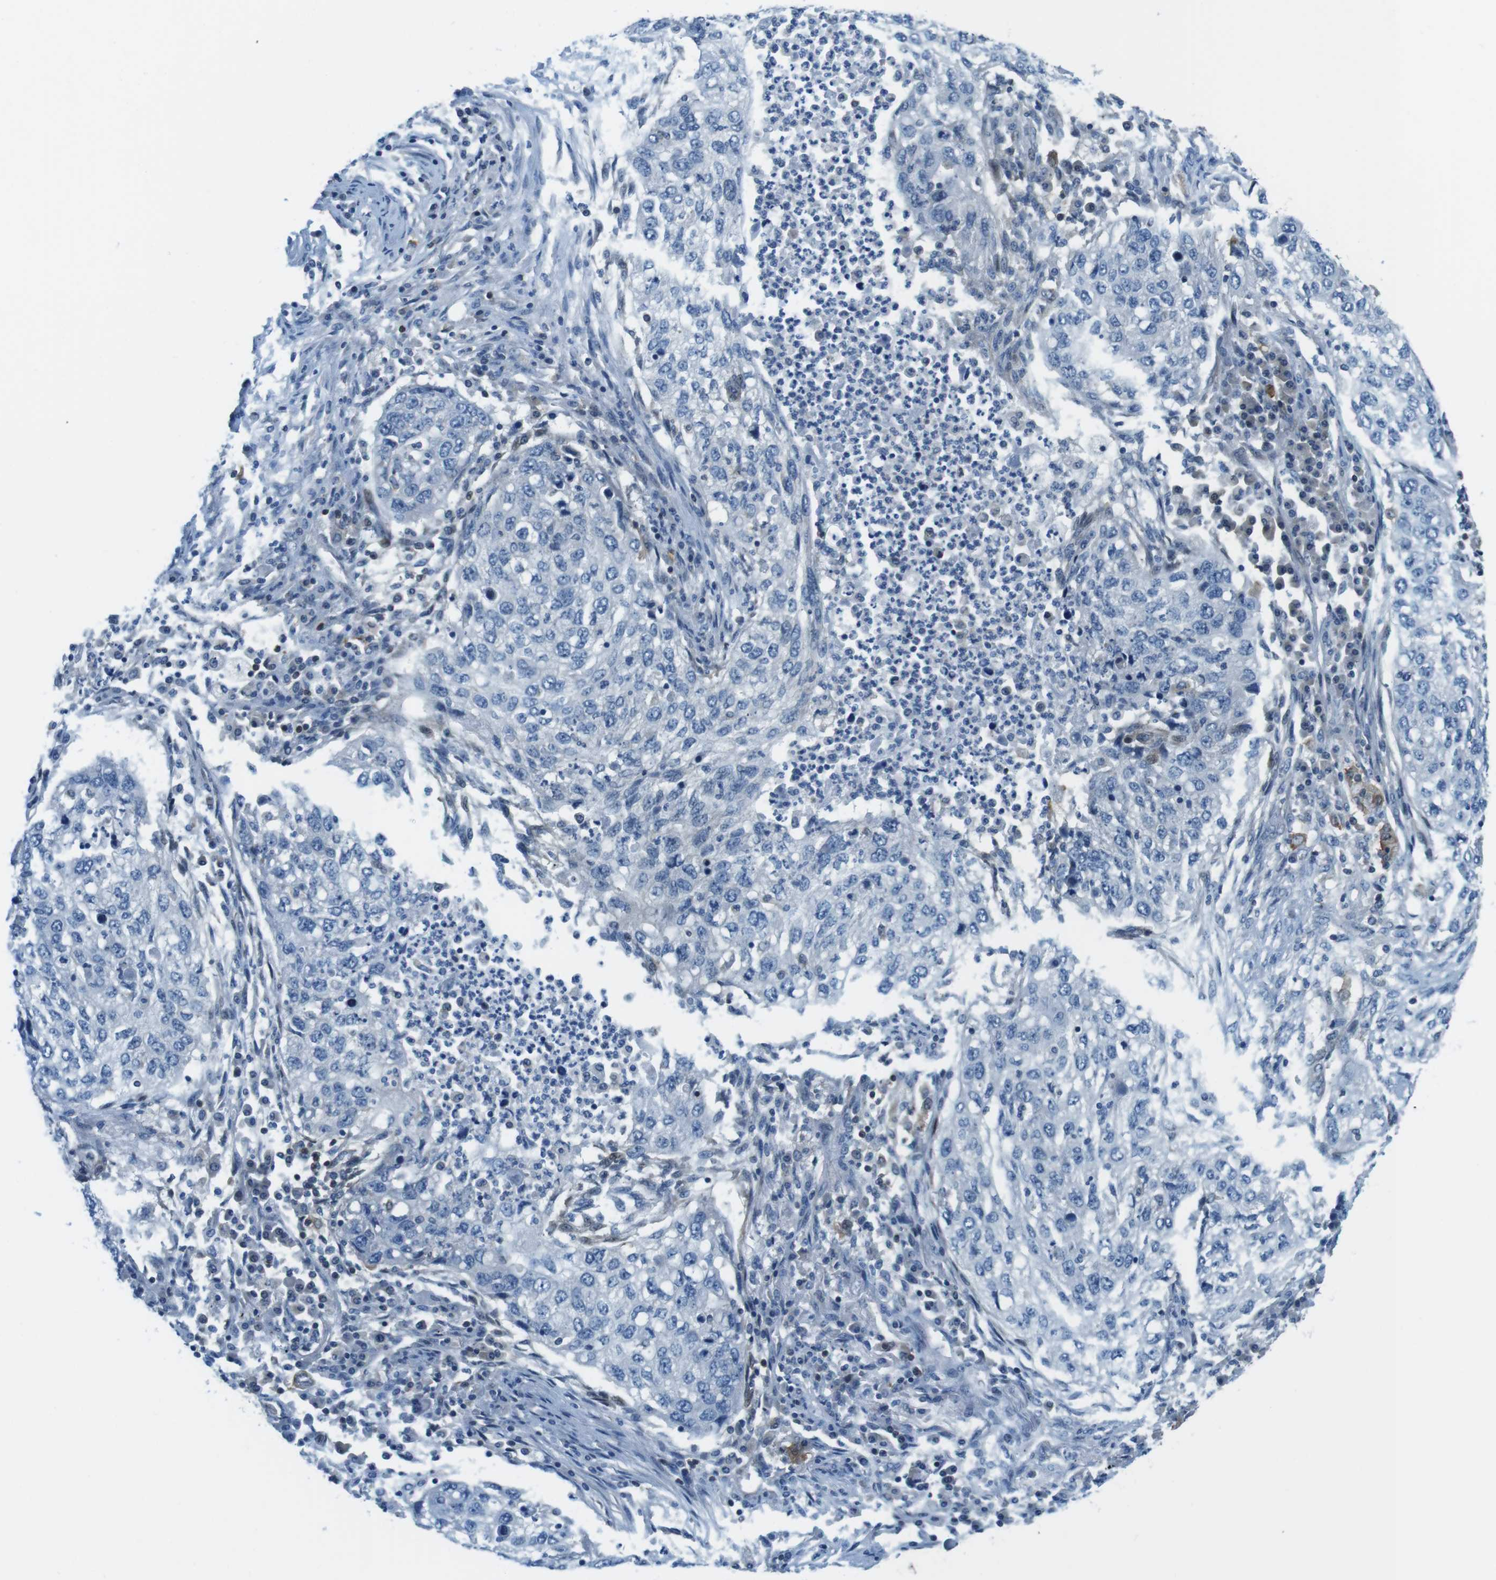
{"staining": {"intensity": "negative", "quantity": "none", "location": "none"}, "tissue": "lung cancer", "cell_type": "Tumor cells", "image_type": "cancer", "snomed": [{"axis": "morphology", "description": "Squamous cell carcinoma, NOS"}, {"axis": "topography", "description": "Lung"}], "caption": "The micrograph reveals no staining of tumor cells in squamous cell carcinoma (lung).", "gene": "TES", "patient": {"sex": "female", "age": 63}}